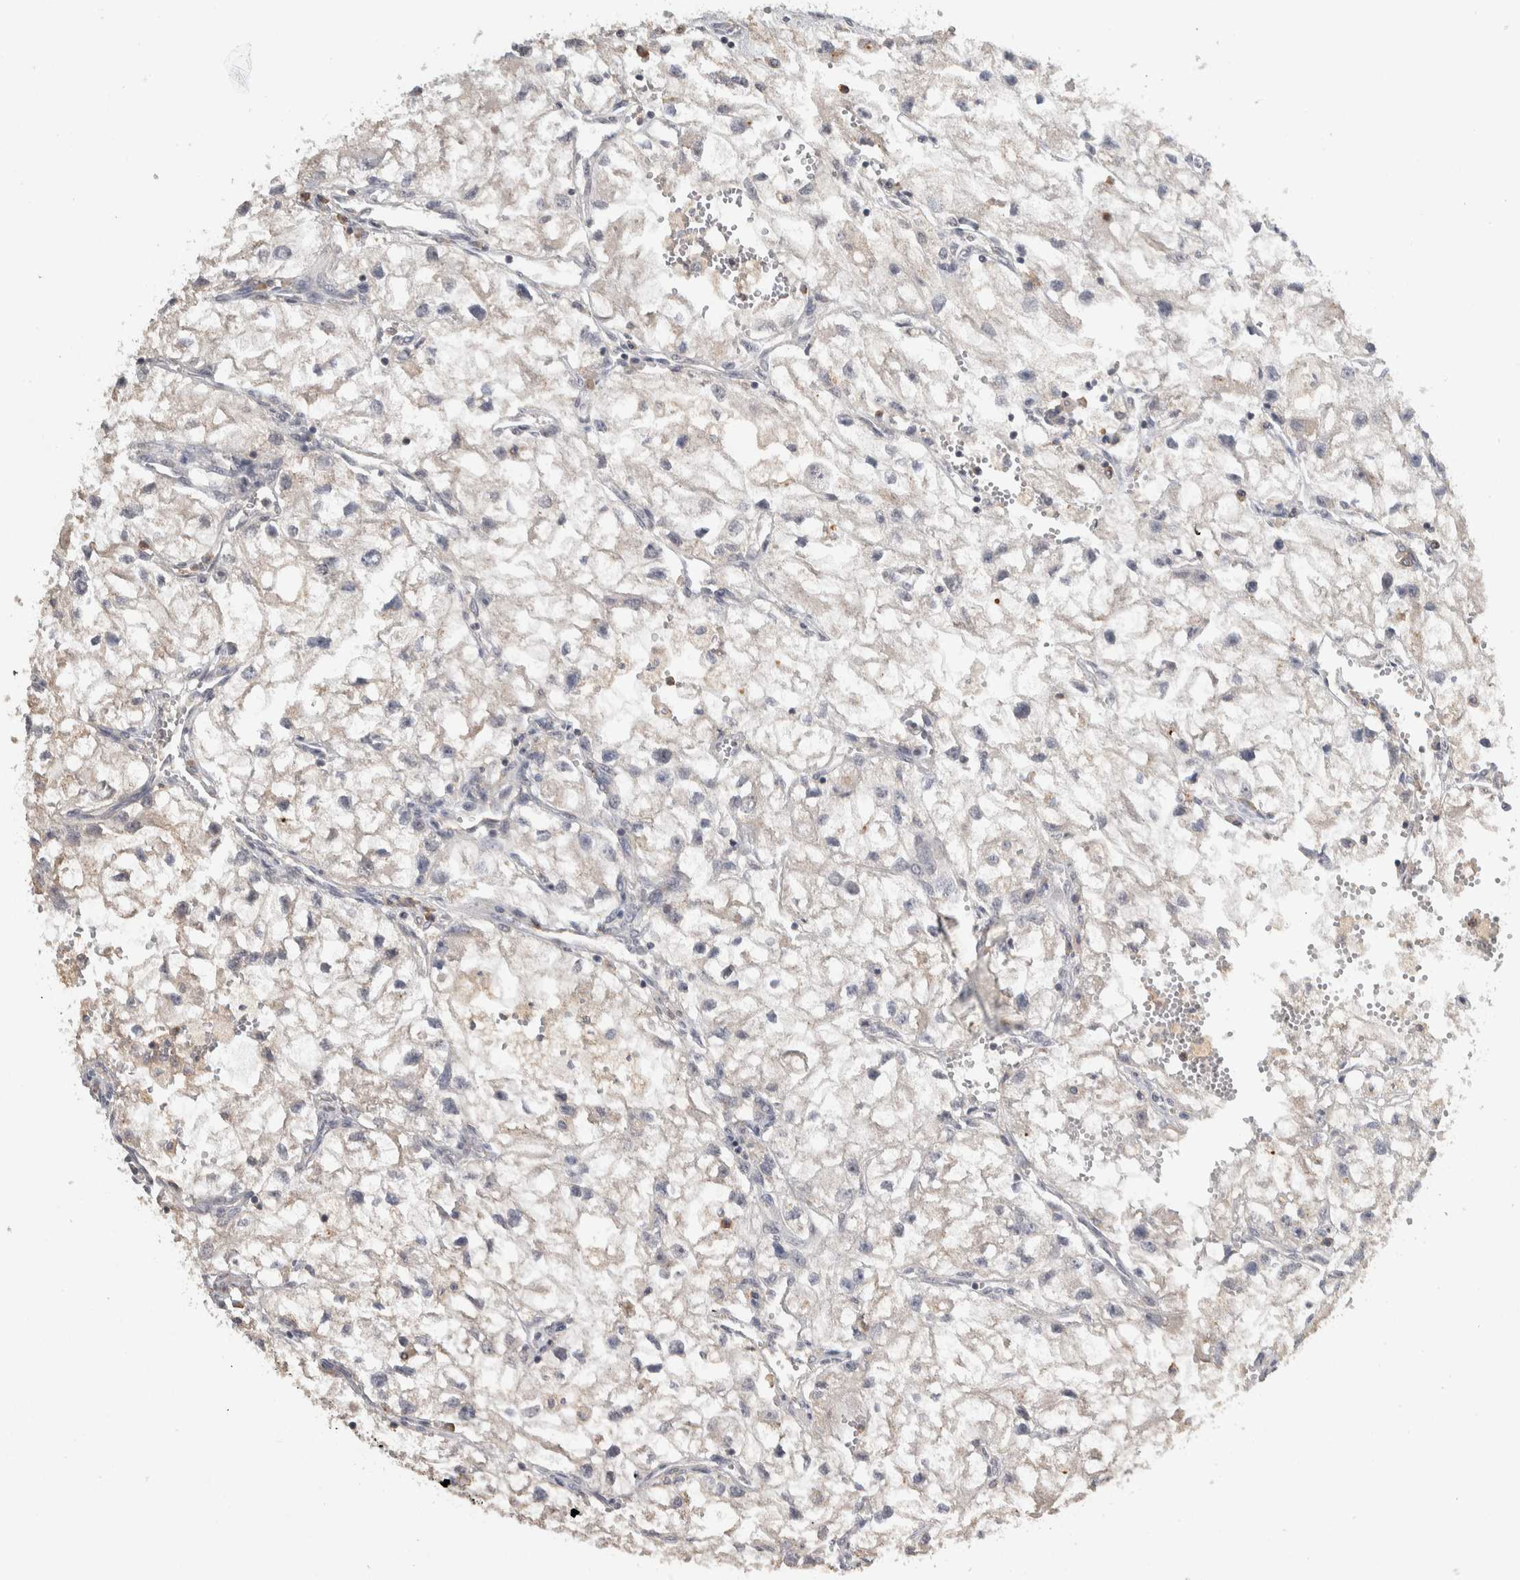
{"staining": {"intensity": "negative", "quantity": "none", "location": "none"}, "tissue": "renal cancer", "cell_type": "Tumor cells", "image_type": "cancer", "snomed": [{"axis": "morphology", "description": "Adenocarcinoma, NOS"}, {"axis": "topography", "description": "Kidney"}], "caption": "This is an immunohistochemistry (IHC) histopathology image of adenocarcinoma (renal). There is no positivity in tumor cells.", "gene": "EIF3H", "patient": {"sex": "female", "age": 70}}